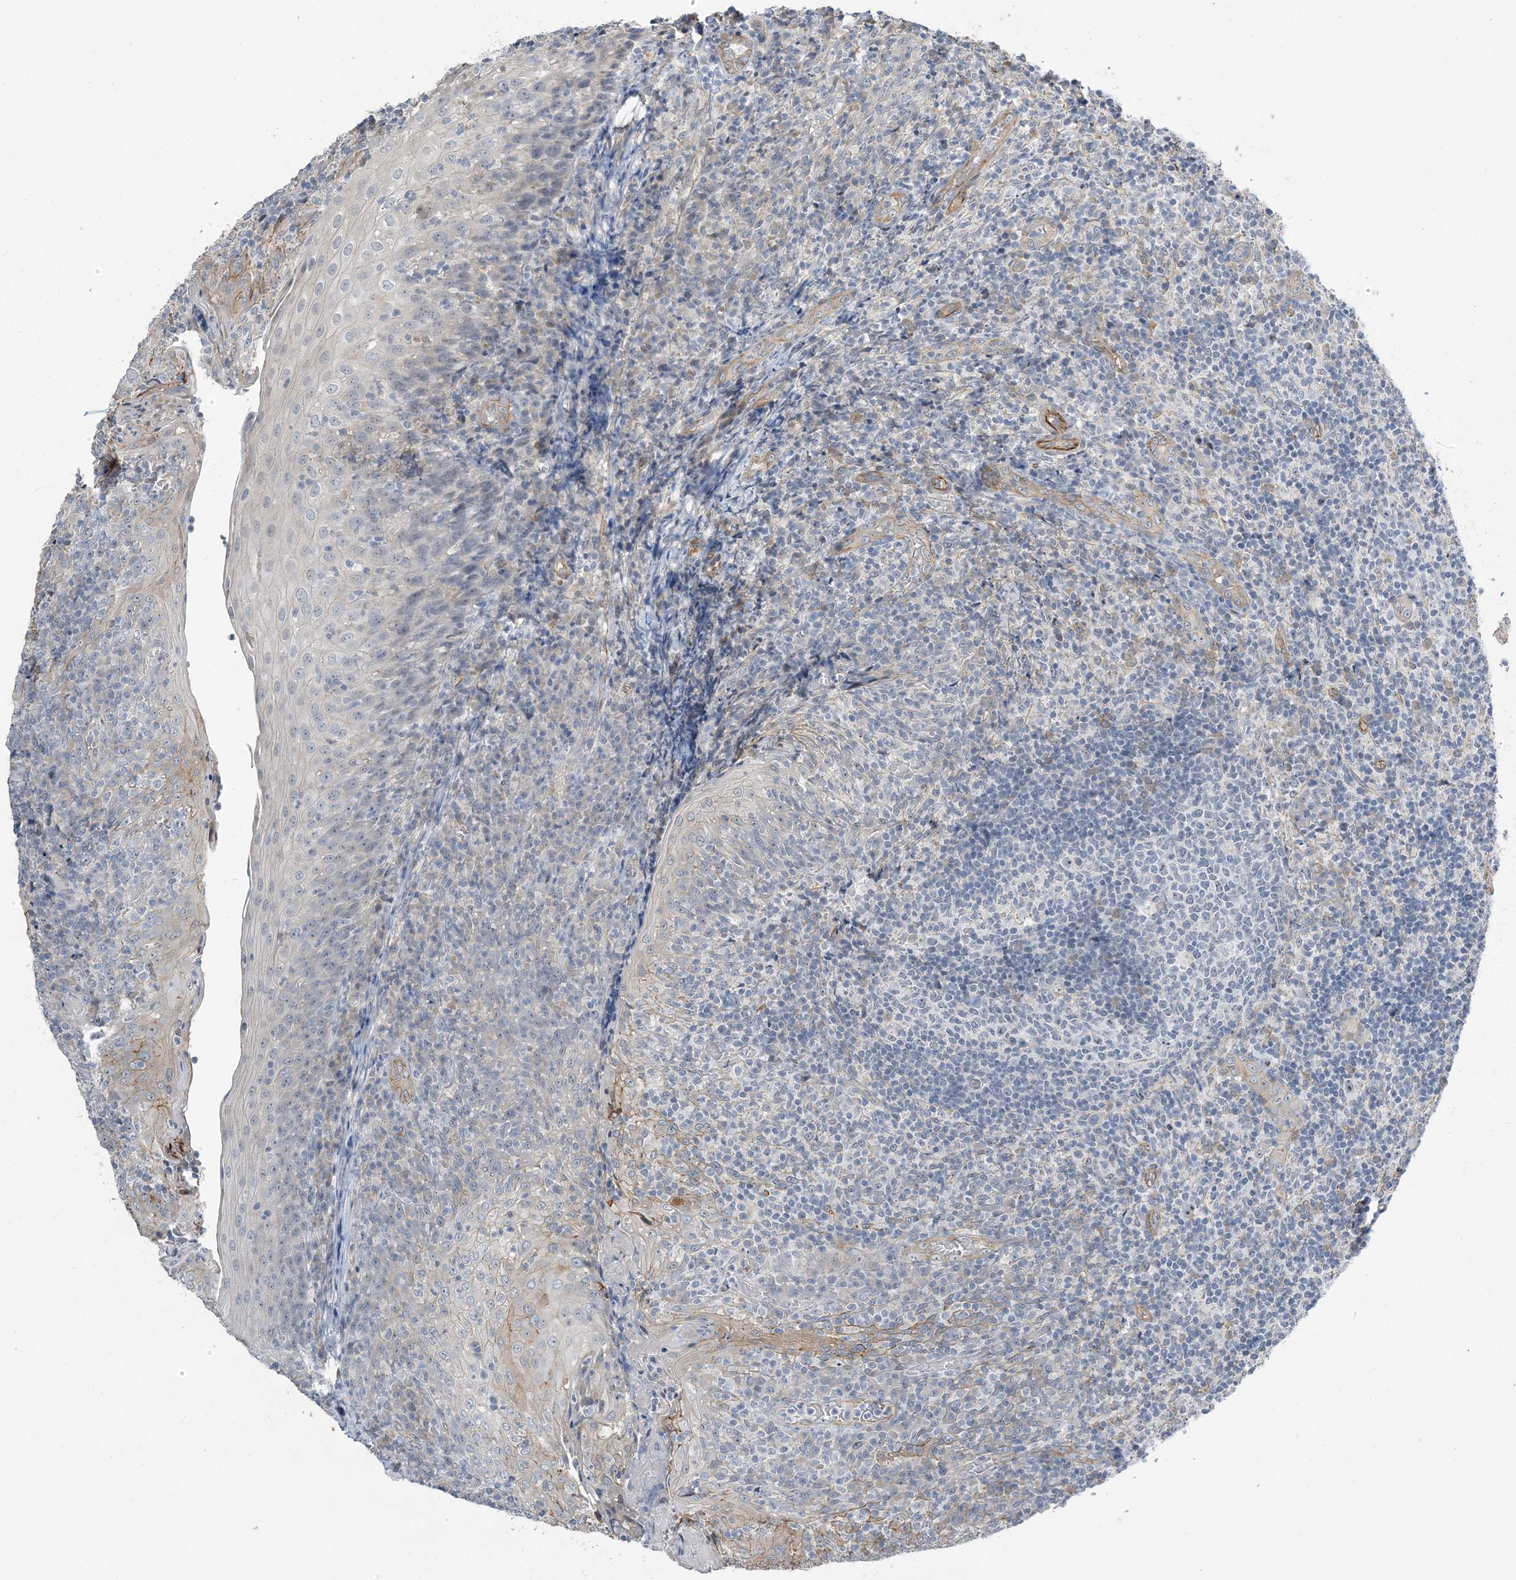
{"staining": {"intensity": "negative", "quantity": "none", "location": "none"}, "tissue": "tonsil", "cell_type": "Germinal center cells", "image_type": "normal", "snomed": [{"axis": "morphology", "description": "Normal tissue, NOS"}, {"axis": "topography", "description": "Tonsil"}], "caption": "High power microscopy photomicrograph of an IHC histopathology image of normal tonsil, revealing no significant positivity in germinal center cells.", "gene": "IL36B", "patient": {"sex": "female", "age": 19}}